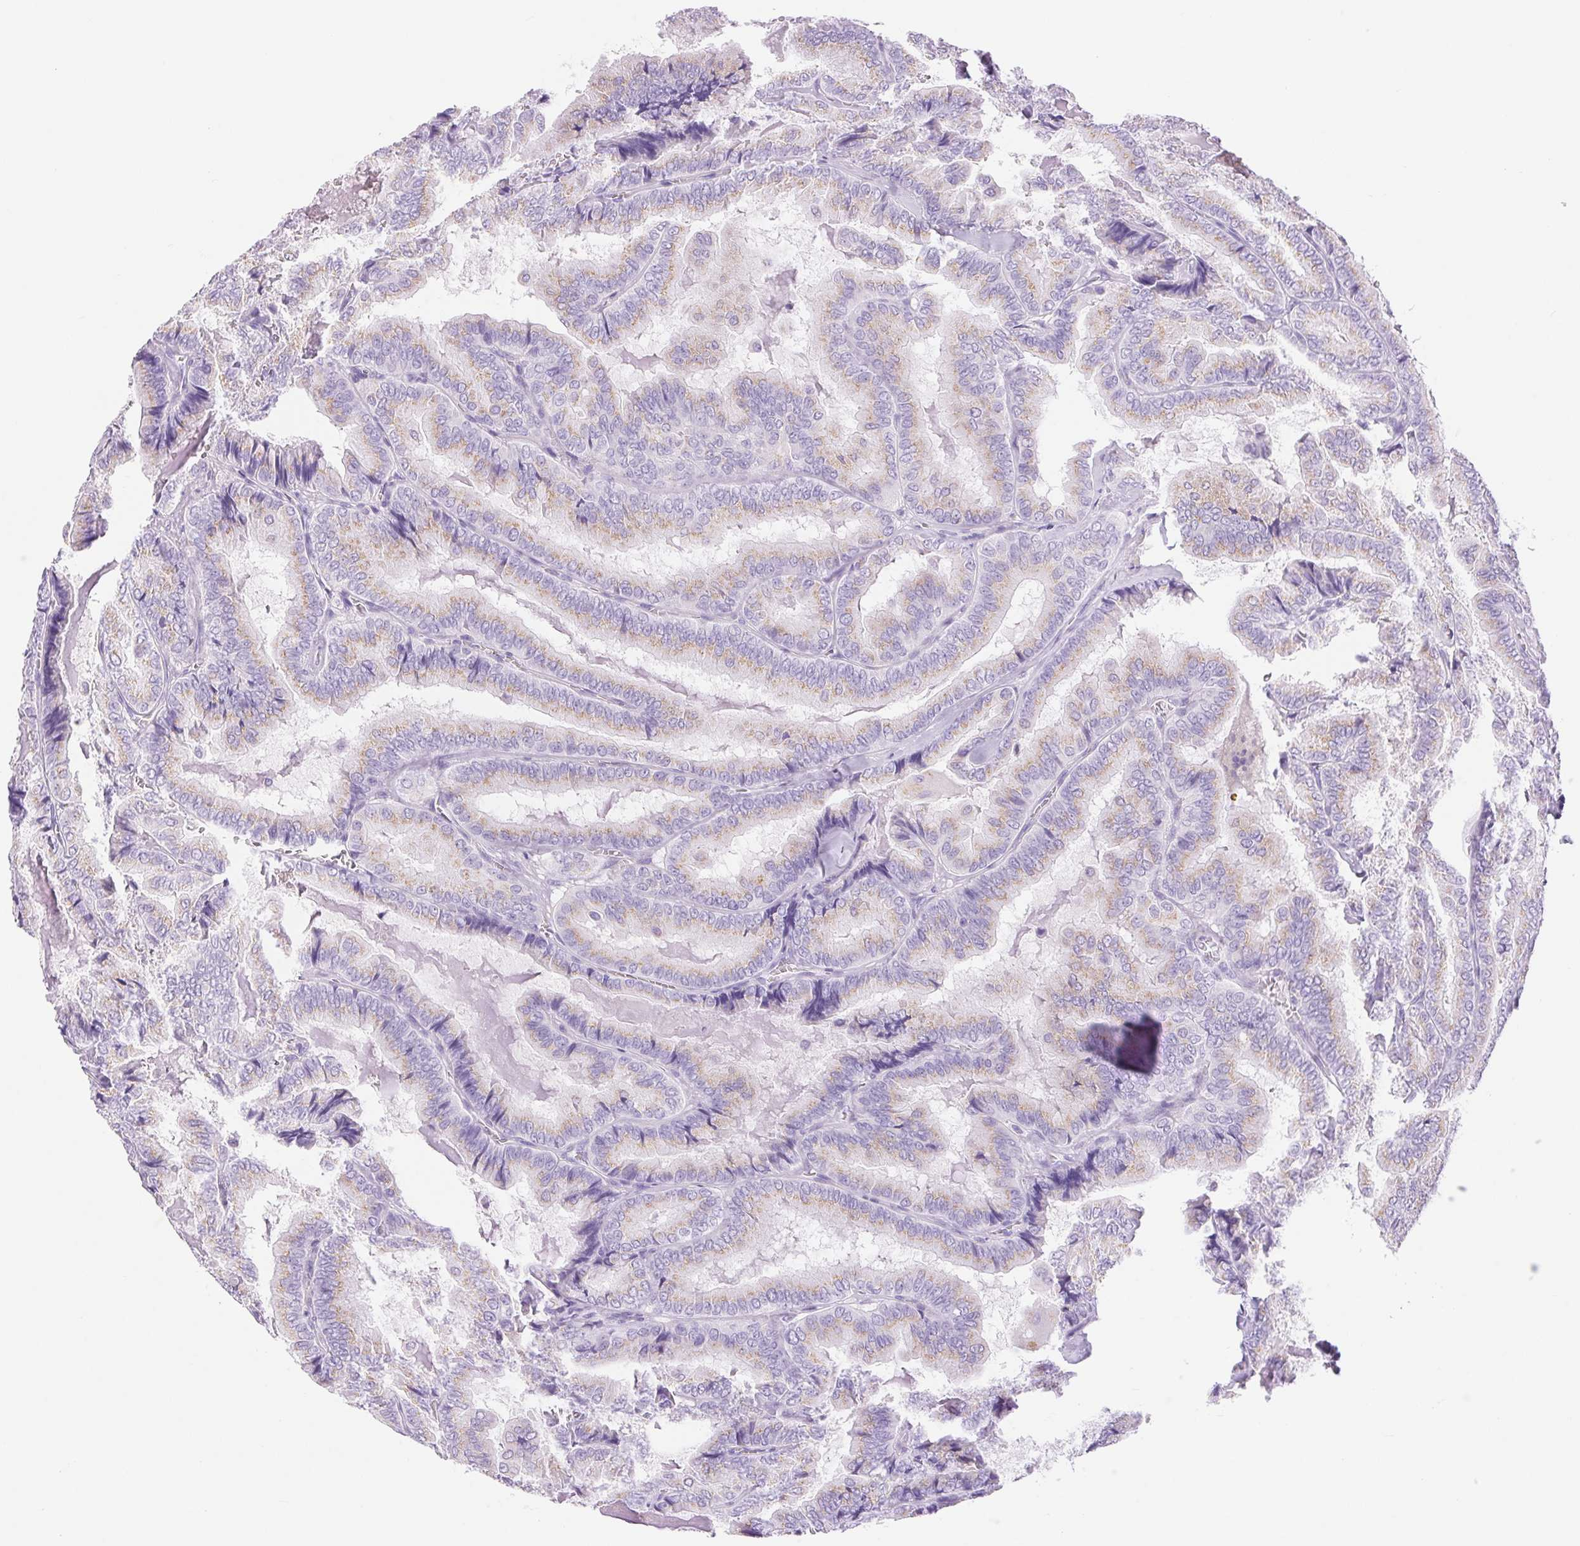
{"staining": {"intensity": "weak", "quantity": ">75%", "location": "cytoplasmic/membranous"}, "tissue": "thyroid cancer", "cell_type": "Tumor cells", "image_type": "cancer", "snomed": [{"axis": "morphology", "description": "Papillary adenocarcinoma, NOS"}, {"axis": "topography", "description": "Thyroid gland"}], "caption": "A brown stain labels weak cytoplasmic/membranous positivity of a protein in human papillary adenocarcinoma (thyroid) tumor cells. (brown staining indicates protein expression, while blue staining denotes nuclei).", "gene": "SERPINB3", "patient": {"sex": "female", "age": 75}}